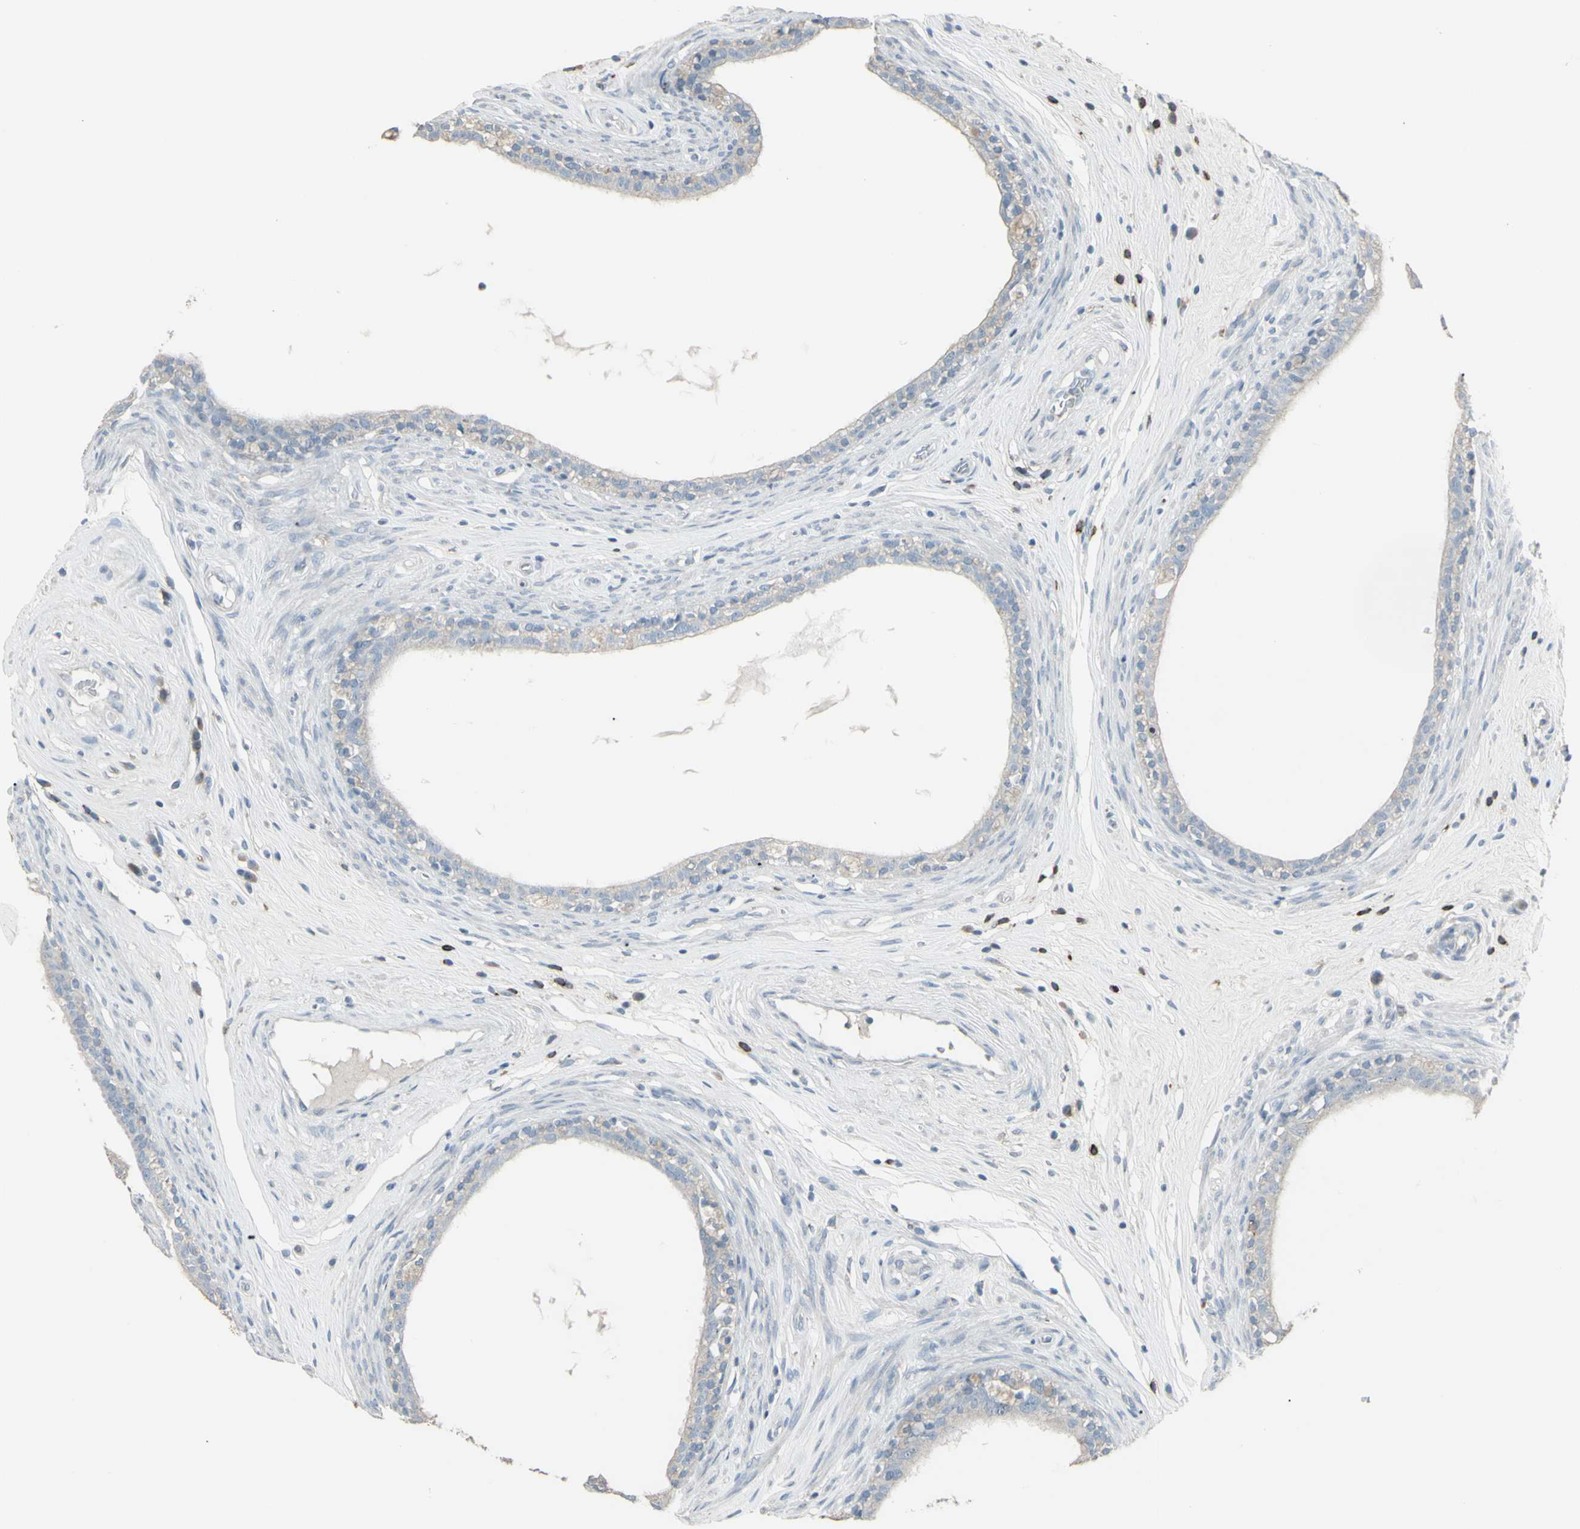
{"staining": {"intensity": "weak", "quantity": ">75%", "location": "cytoplasmic/membranous"}, "tissue": "epididymis", "cell_type": "Glandular cells", "image_type": "normal", "snomed": [{"axis": "morphology", "description": "Normal tissue, NOS"}, {"axis": "morphology", "description": "Inflammation, NOS"}, {"axis": "topography", "description": "Epididymis"}], "caption": "Immunohistochemistry image of unremarkable epididymis stained for a protein (brown), which exhibits low levels of weak cytoplasmic/membranous positivity in approximately >75% of glandular cells.", "gene": "CD79B", "patient": {"sex": "male", "age": 84}}